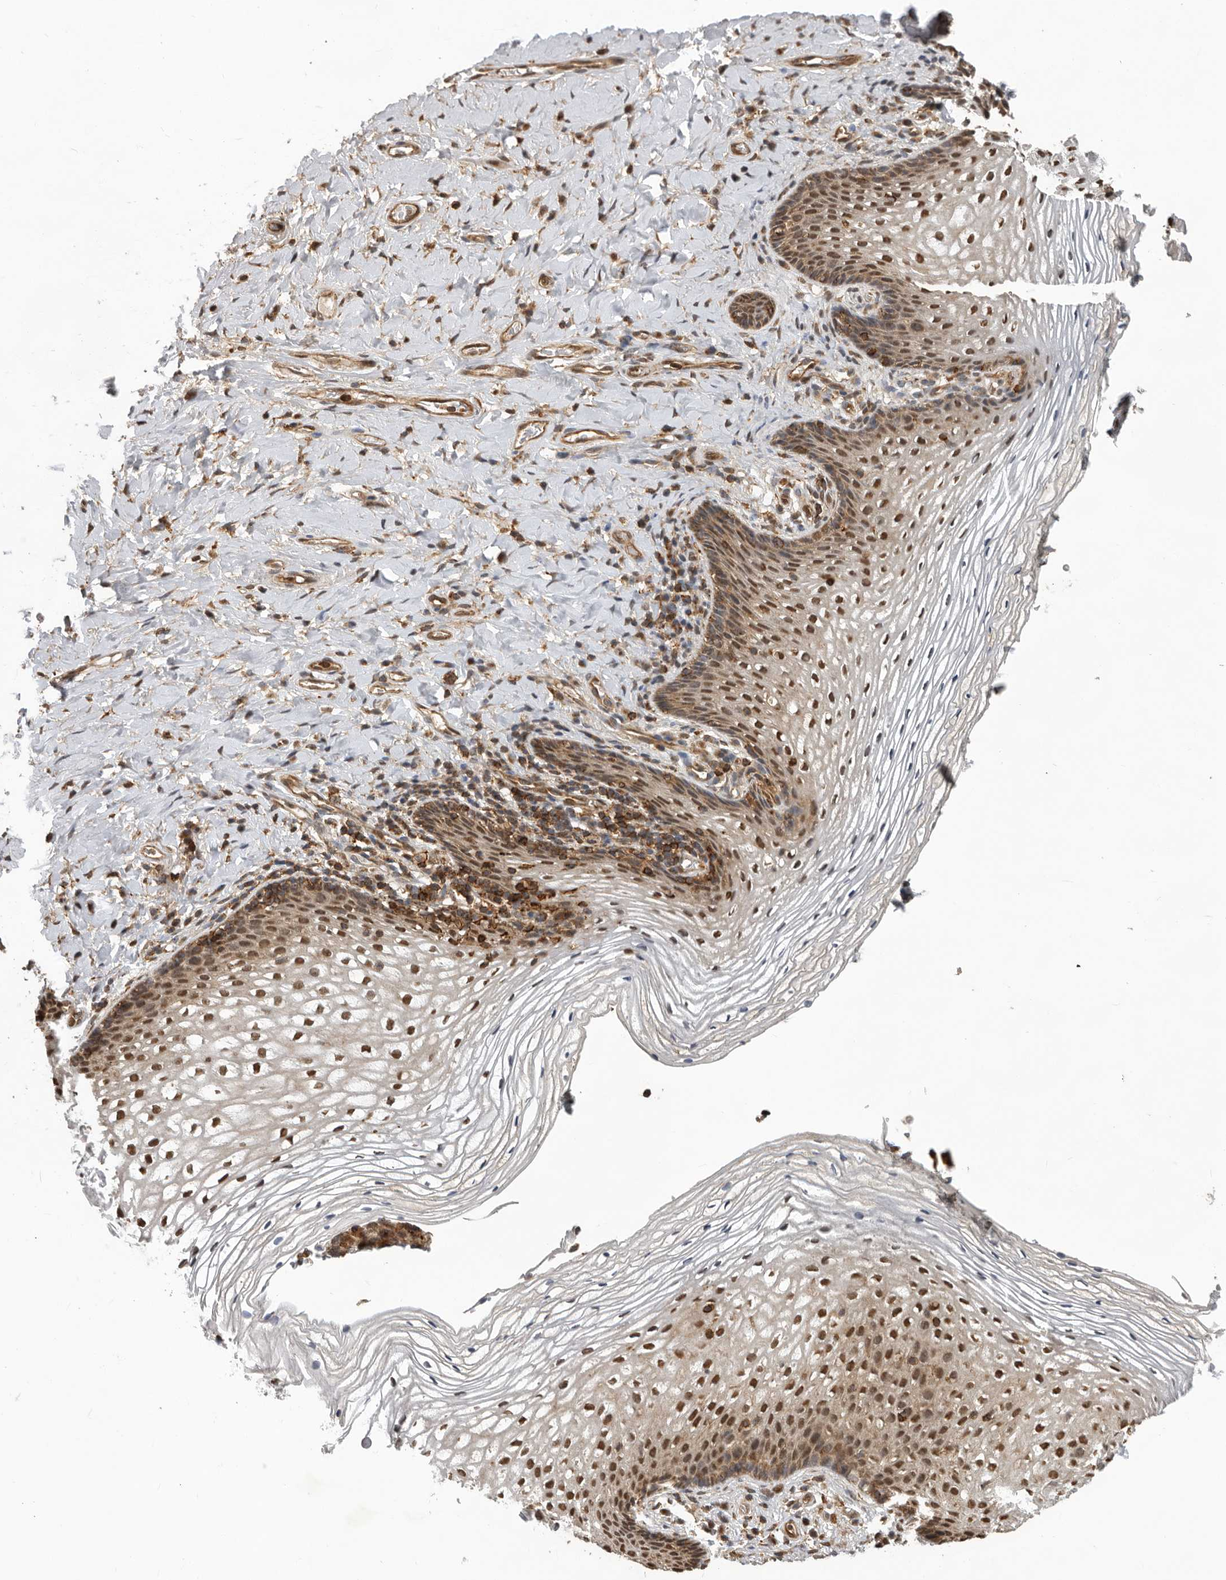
{"staining": {"intensity": "moderate", "quantity": "25%-75%", "location": "cytoplasmic/membranous,nuclear"}, "tissue": "vagina", "cell_type": "Squamous epithelial cells", "image_type": "normal", "snomed": [{"axis": "morphology", "description": "Normal tissue, NOS"}, {"axis": "topography", "description": "Vagina"}], "caption": "Moderate cytoplasmic/membranous,nuclear staining for a protein is identified in approximately 25%-75% of squamous epithelial cells of normal vagina using immunohistochemistry.", "gene": "RNF157", "patient": {"sex": "female", "age": 60}}